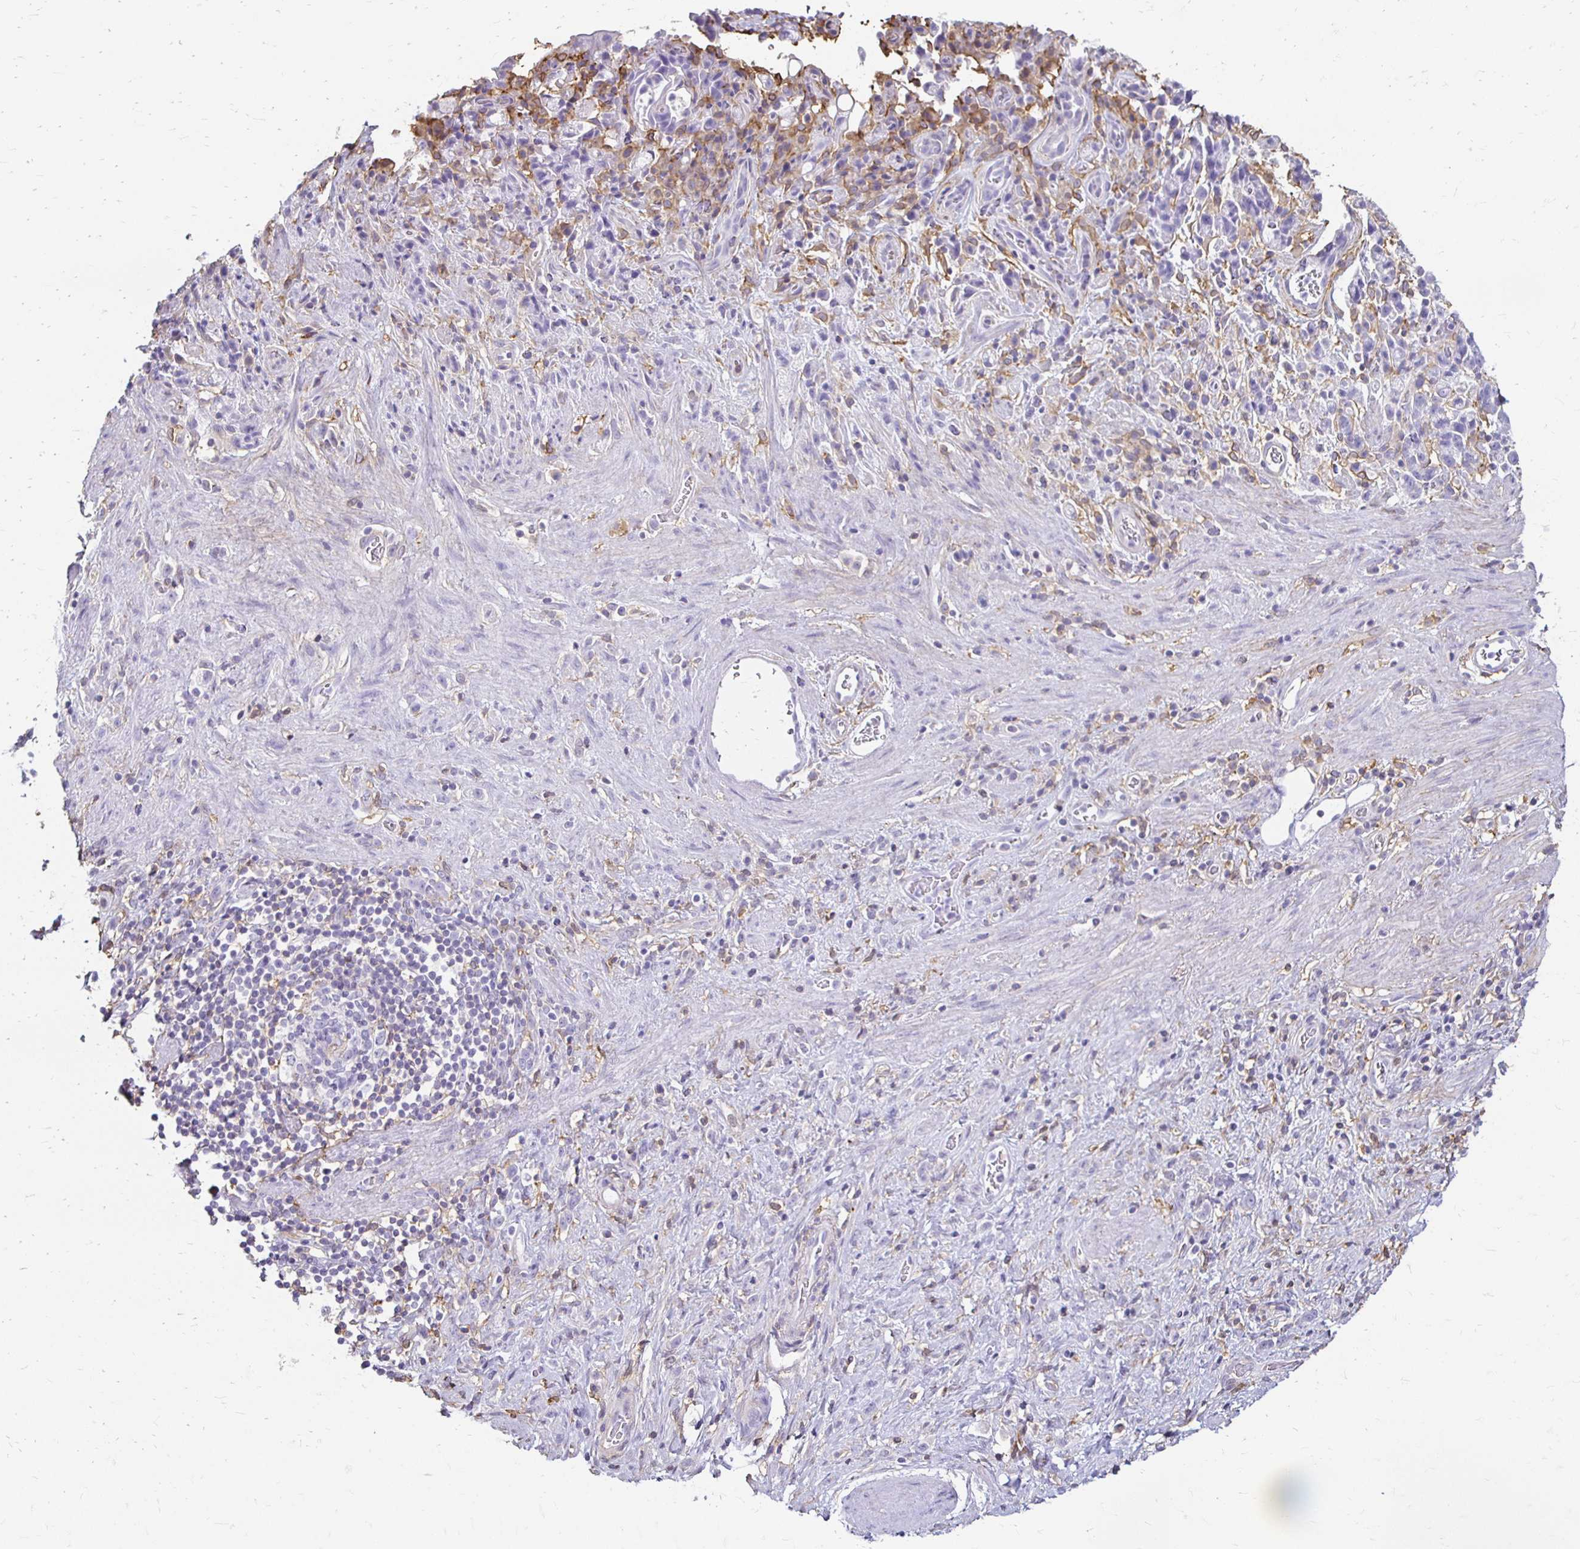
{"staining": {"intensity": "negative", "quantity": "none", "location": "none"}, "tissue": "stomach cancer", "cell_type": "Tumor cells", "image_type": "cancer", "snomed": [{"axis": "morphology", "description": "Adenocarcinoma, NOS"}, {"axis": "topography", "description": "Stomach"}], "caption": "An immunohistochemistry image of stomach cancer (adenocarcinoma) is shown. There is no staining in tumor cells of stomach cancer (adenocarcinoma).", "gene": "TAS1R3", "patient": {"sex": "female", "age": 60}}